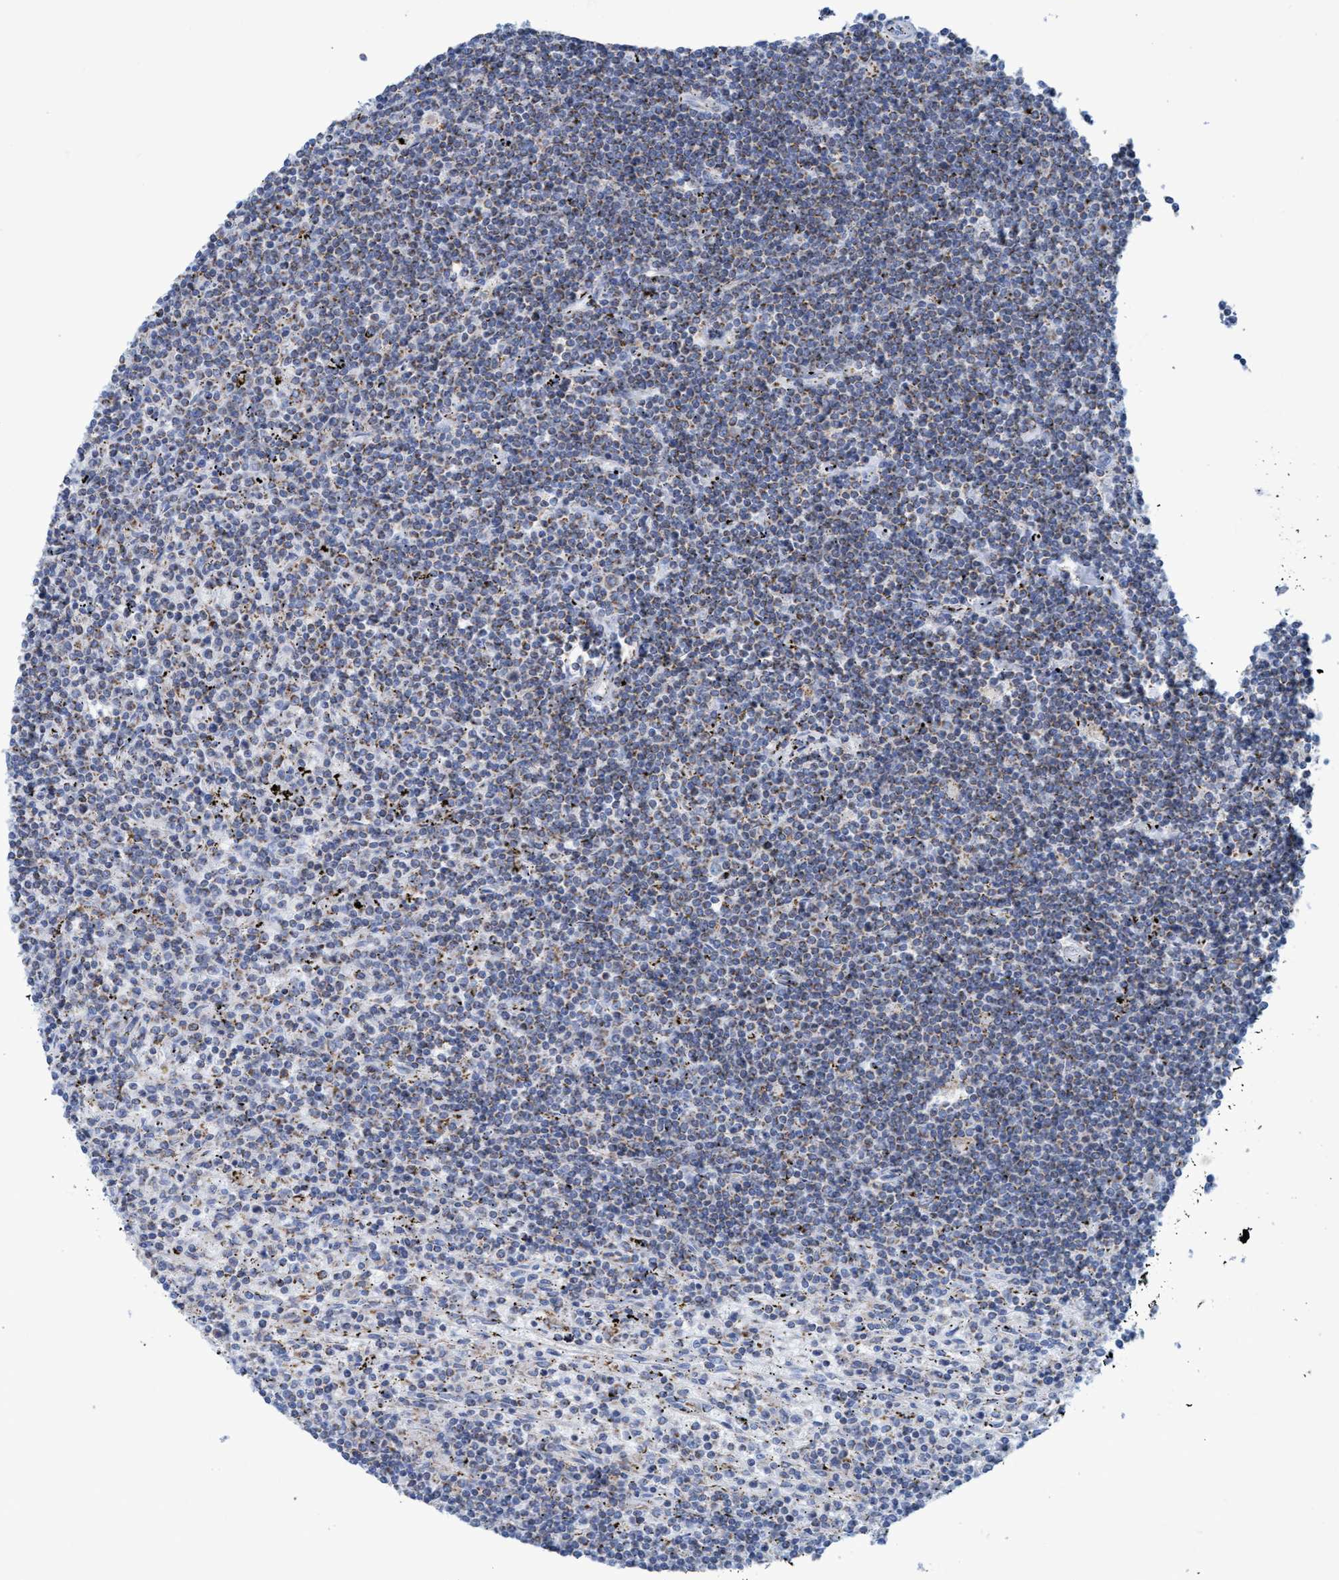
{"staining": {"intensity": "moderate", "quantity": "25%-75%", "location": "cytoplasmic/membranous"}, "tissue": "lymphoma", "cell_type": "Tumor cells", "image_type": "cancer", "snomed": [{"axis": "morphology", "description": "Malignant lymphoma, non-Hodgkin's type, Low grade"}, {"axis": "topography", "description": "Spleen"}], "caption": "A histopathology image showing moderate cytoplasmic/membranous positivity in approximately 25%-75% of tumor cells in lymphoma, as visualized by brown immunohistochemical staining.", "gene": "GGA3", "patient": {"sex": "male", "age": 76}}